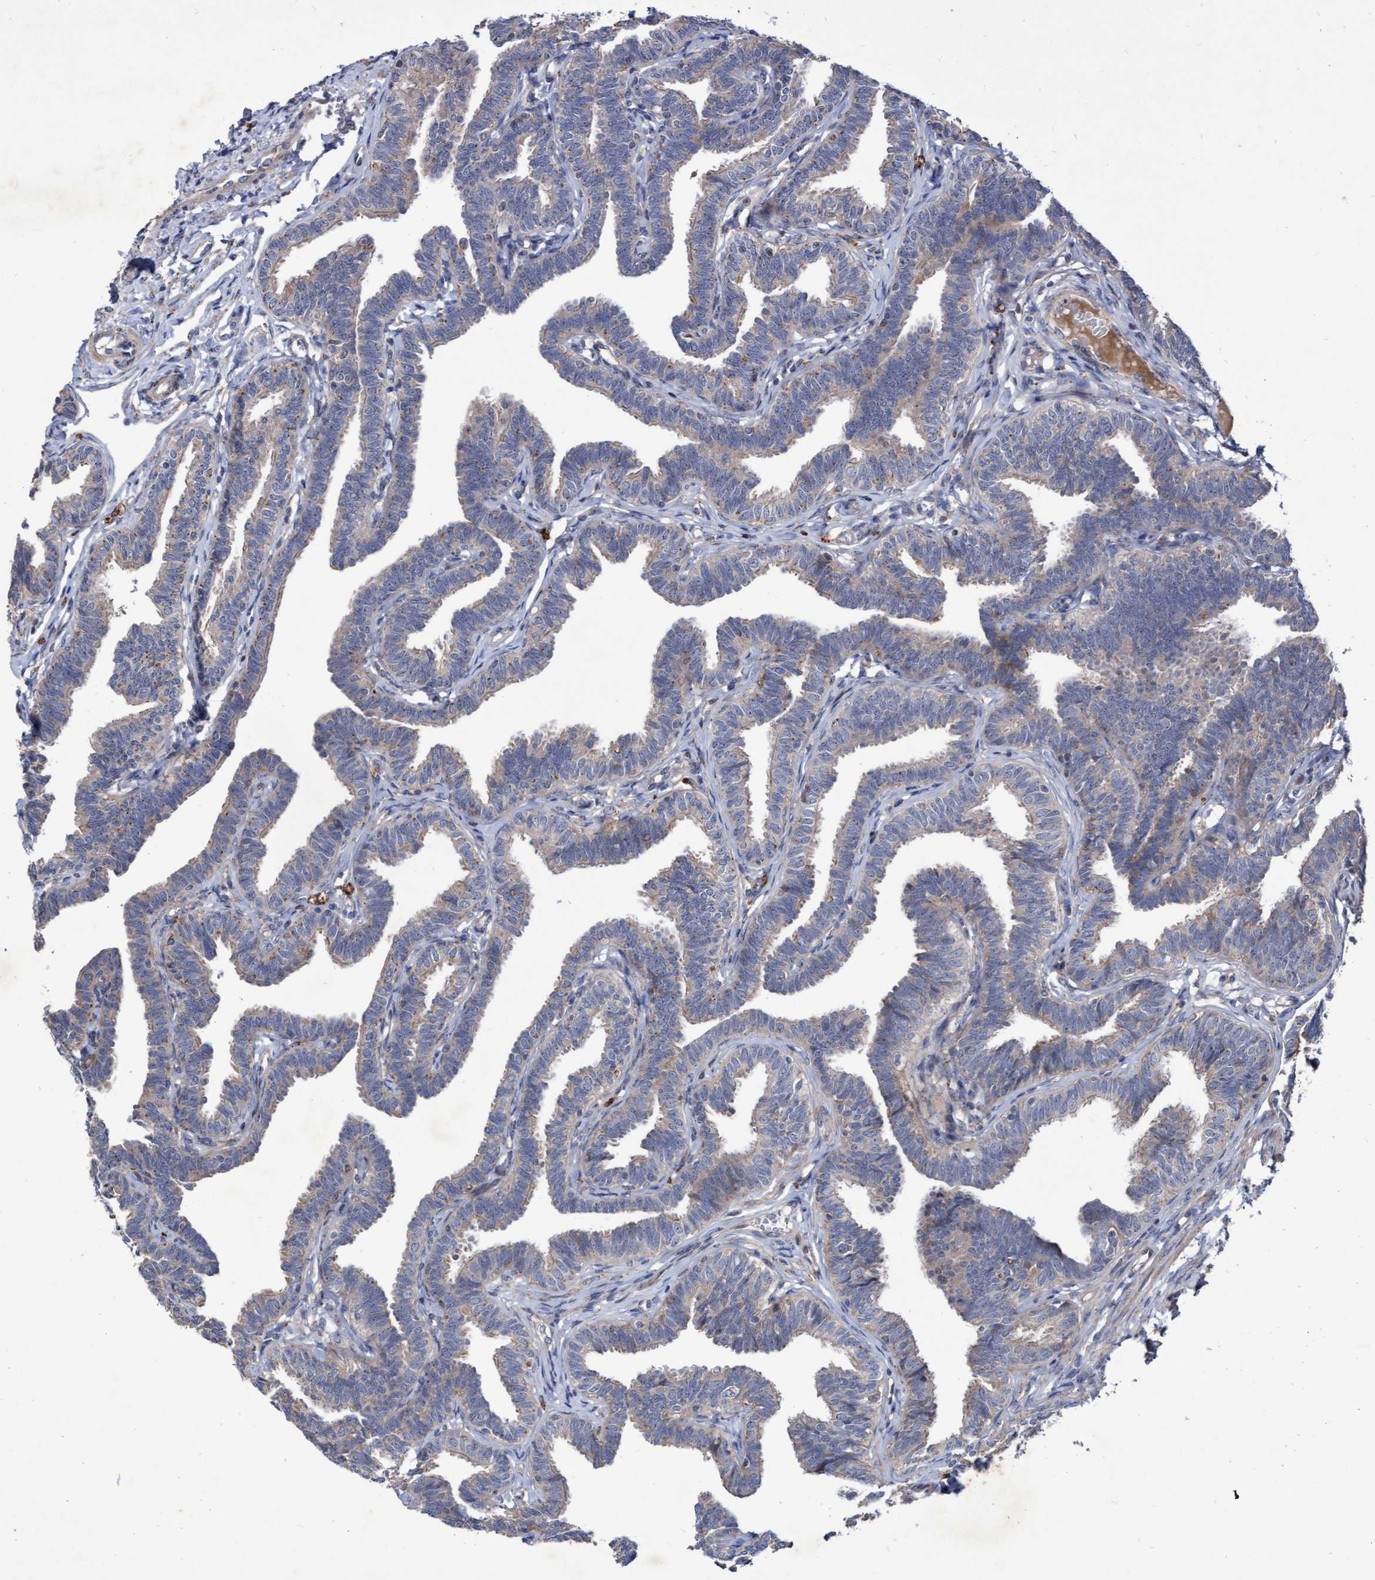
{"staining": {"intensity": "negative", "quantity": "none", "location": "none"}, "tissue": "fallopian tube", "cell_type": "Glandular cells", "image_type": "normal", "snomed": [{"axis": "morphology", "description": "Normal tissue, NOS"}, {"axis": "topography", "description": "Fallopian tube"}, {"axis": "topography", "description": "Ovary"}], "caption": "Immunohistochemistry (IHC) photomicrograph of unremarkable fallopian tube: human fallopian tube stained with DAB (3,3'-diaminobenzidine) demonstrates no significant protein expression in glandular cells.", "gene": "ABCF2", "patient": {"sex": "female", "age": 23}}